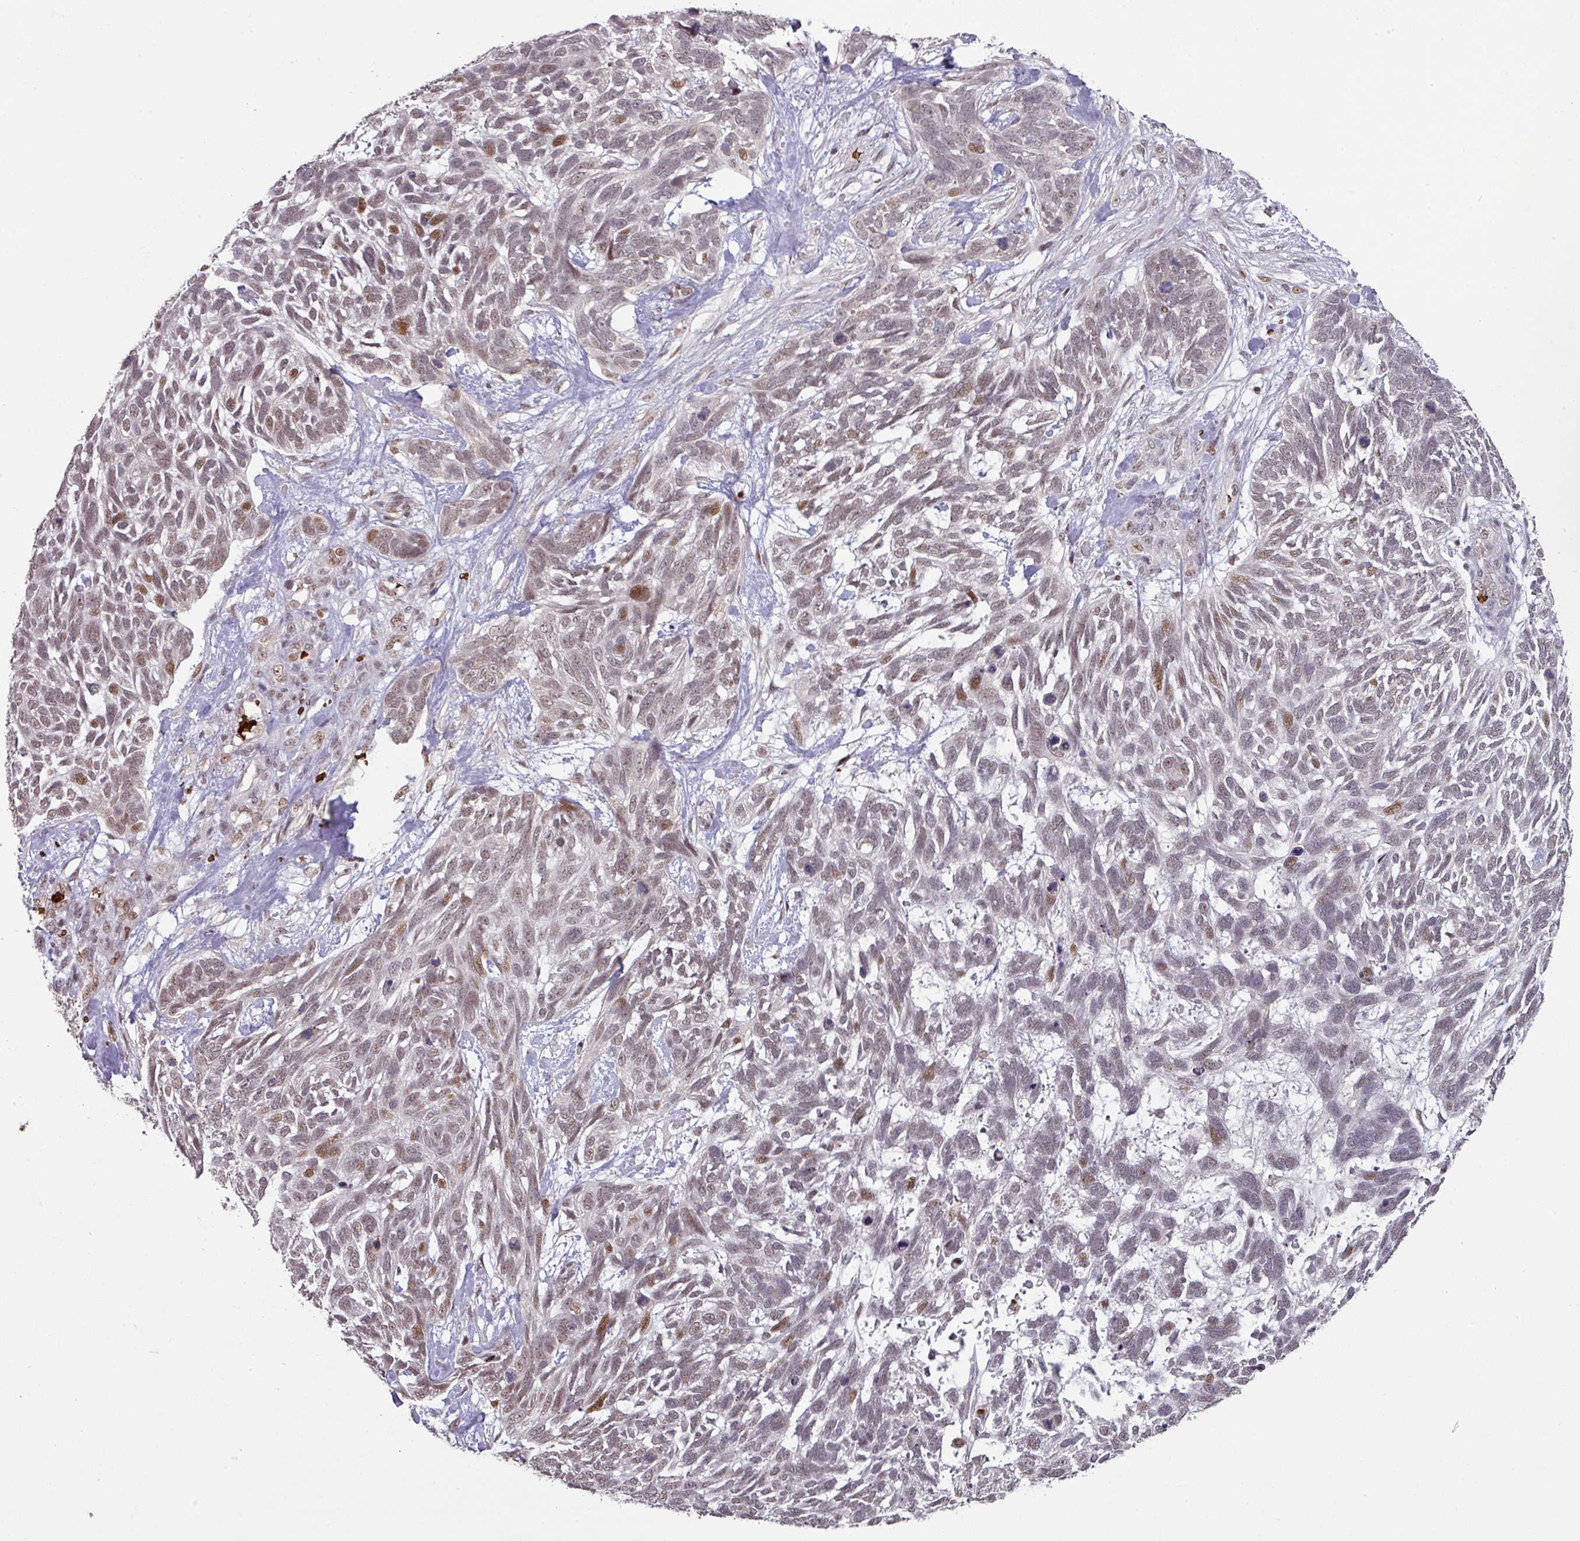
{"staining": {"intensity": "moderate", "quantity": "<25%", "location": "nuclear"}, "tissue": "skin cancer", "cell_type": "Tumor cells", "image_type": "cancer", "snomed": [{"axis": "morphology", "description": "Basal cell carcinoma"}, {"axis": "topography", "description": "Skin"}], "caption": "Protein positivity by immunohistochemistry (IHC) shows moderate nuclear staining in approximately <25% of tumor cells in basal cell carcinoma (skin). The staining was performed using DAB (3,3'-diaminobenzidine) to visualize the protein expression in brown, while the nuclei were stained in blue with hematoxylin (Magnification: 20x).", "gene": "NEIL1", "patient": {"sex": "male", "age": 88}}